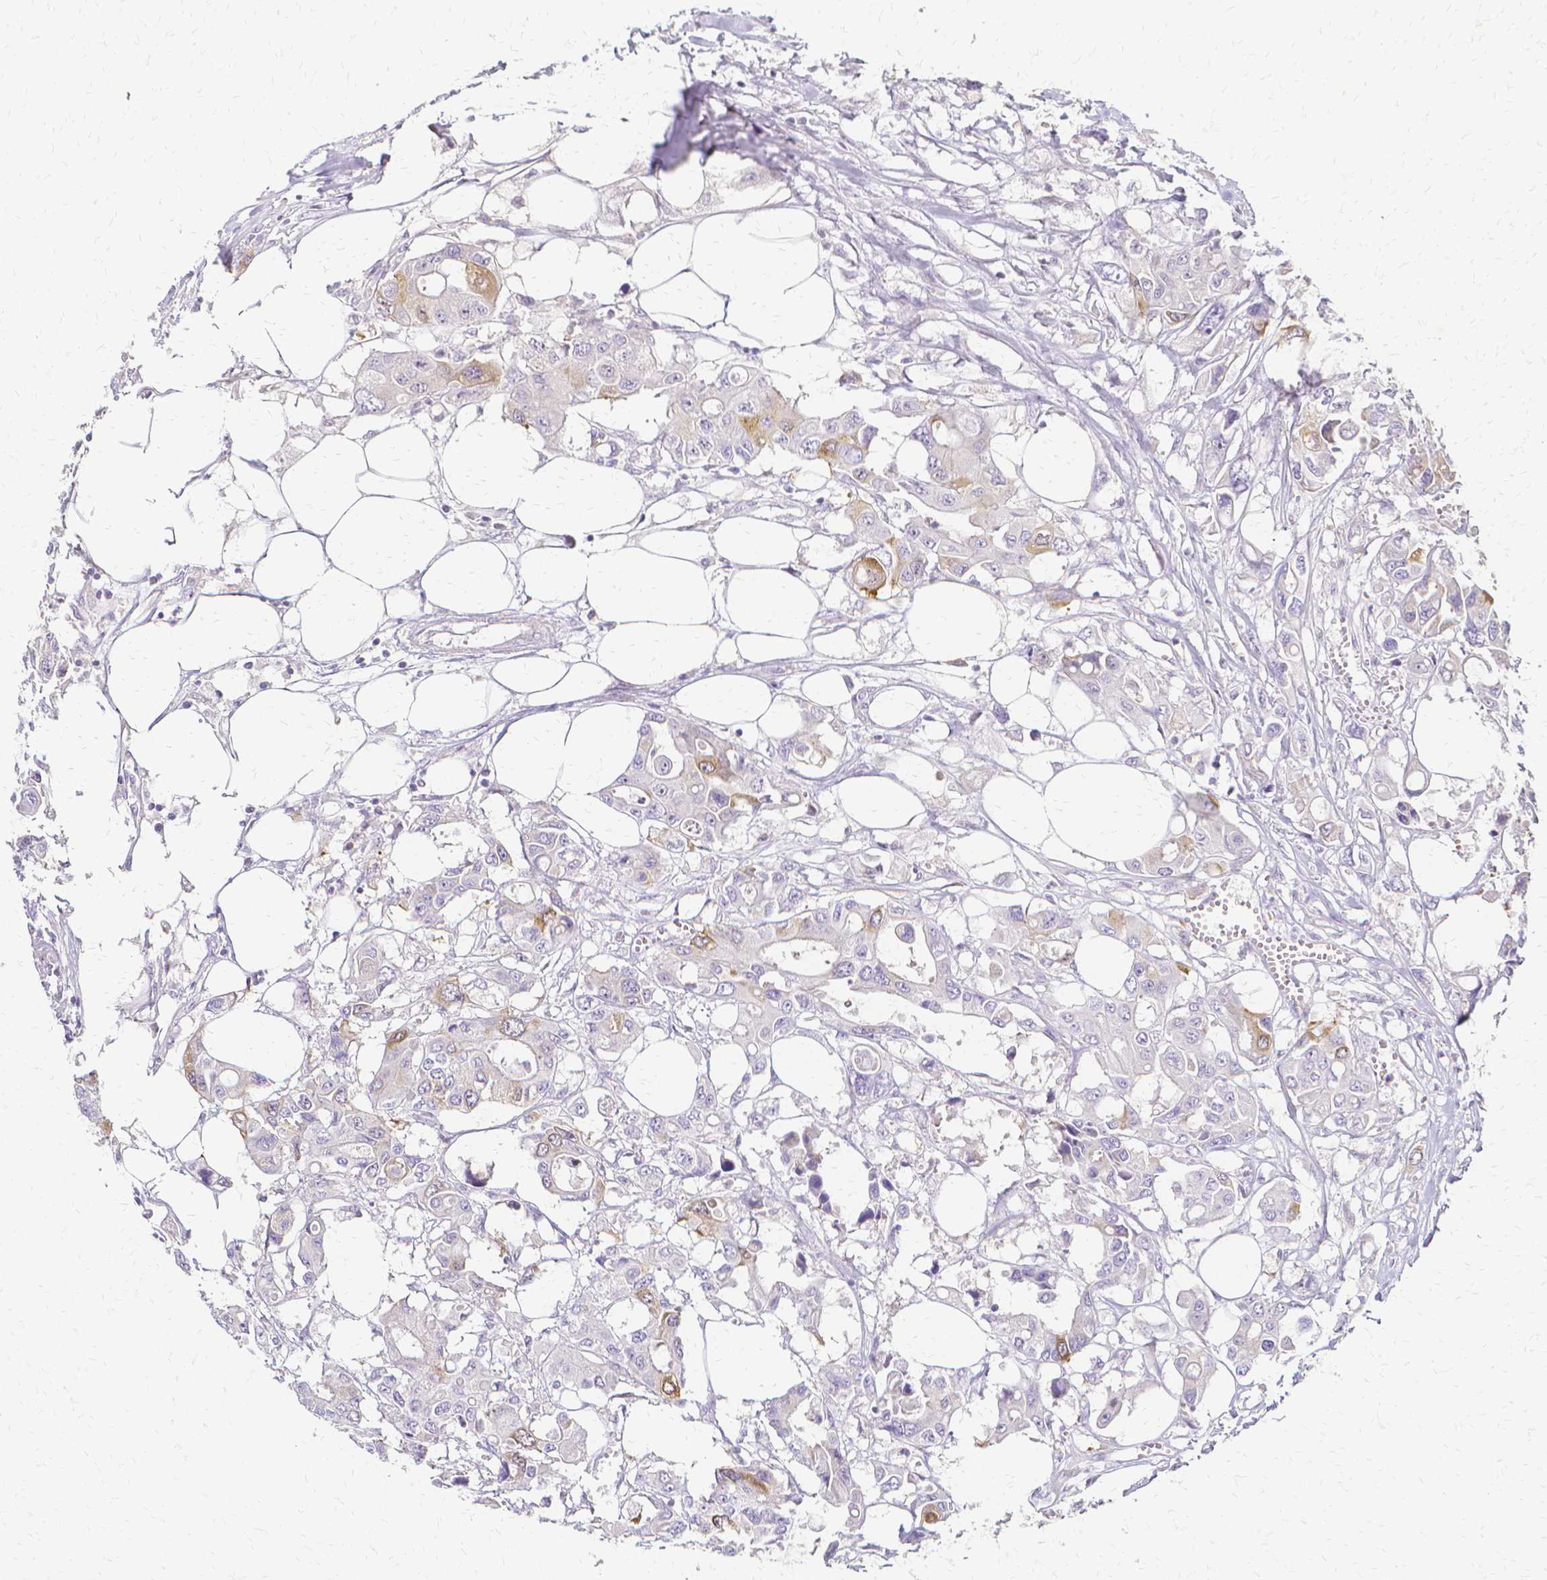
{"staining": {"intensity": "weak", "quantity": "<25%", "location": "cytoplasmic/membranous"}, "tissue": "colorectal cancer", "cell_type": "Tumor cells", "image_type": "cancer", "snomed": [{"axis": "morphology", "description": "Adenocarcinoma, NOS"}, {"axis": "topography", "description": "Colon"}], "caption": "Protein analysis of adenocarcinoma (colorectal) displays no significant staining in tumor cells.", "gene": "CCNB1", "patient": {"sex": "male", "age": 77}}